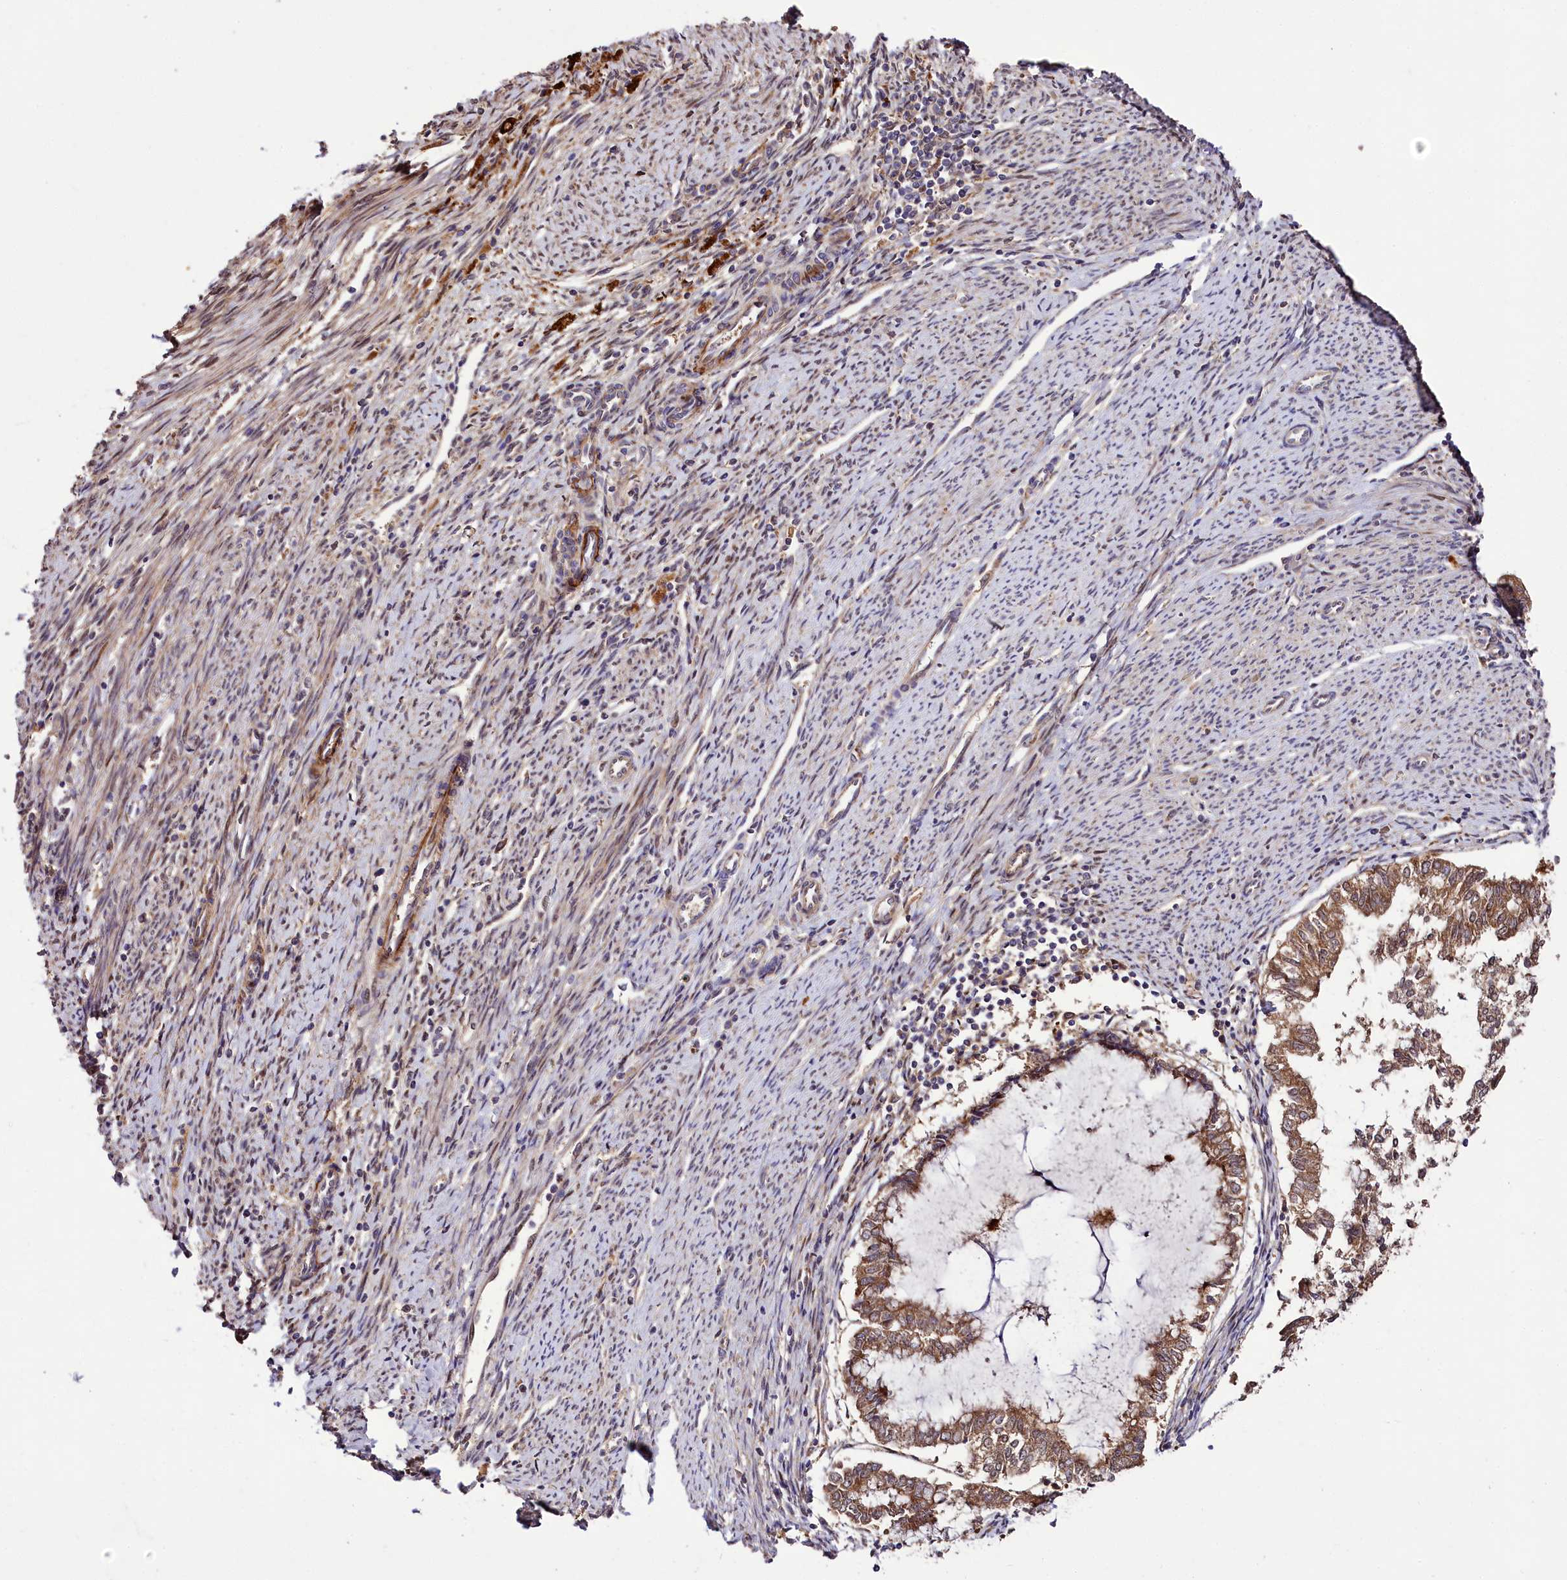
{"staining": {"intensity": "moderate", "quantity": ">75%", "location": "cytoplasmic/membranous"}, "tissue": "endometrial cancer", "cell_type": "Tumor cells", "image_type": "cancer", "snomed": [{"axis": "morphology", "description": "Adenocarcinoma, NOS"}, {"axis": "topography", "description": "Endometrium"}], "caption": "Adenocarcinoma (endometrial) was stained to show a protein in brown. There is medium levels of moderate cytoplasmic/membranous staining in about >75% of tumor cells.", "gene": "NAA25", "patient": {"sex": "female", "age": 79}}